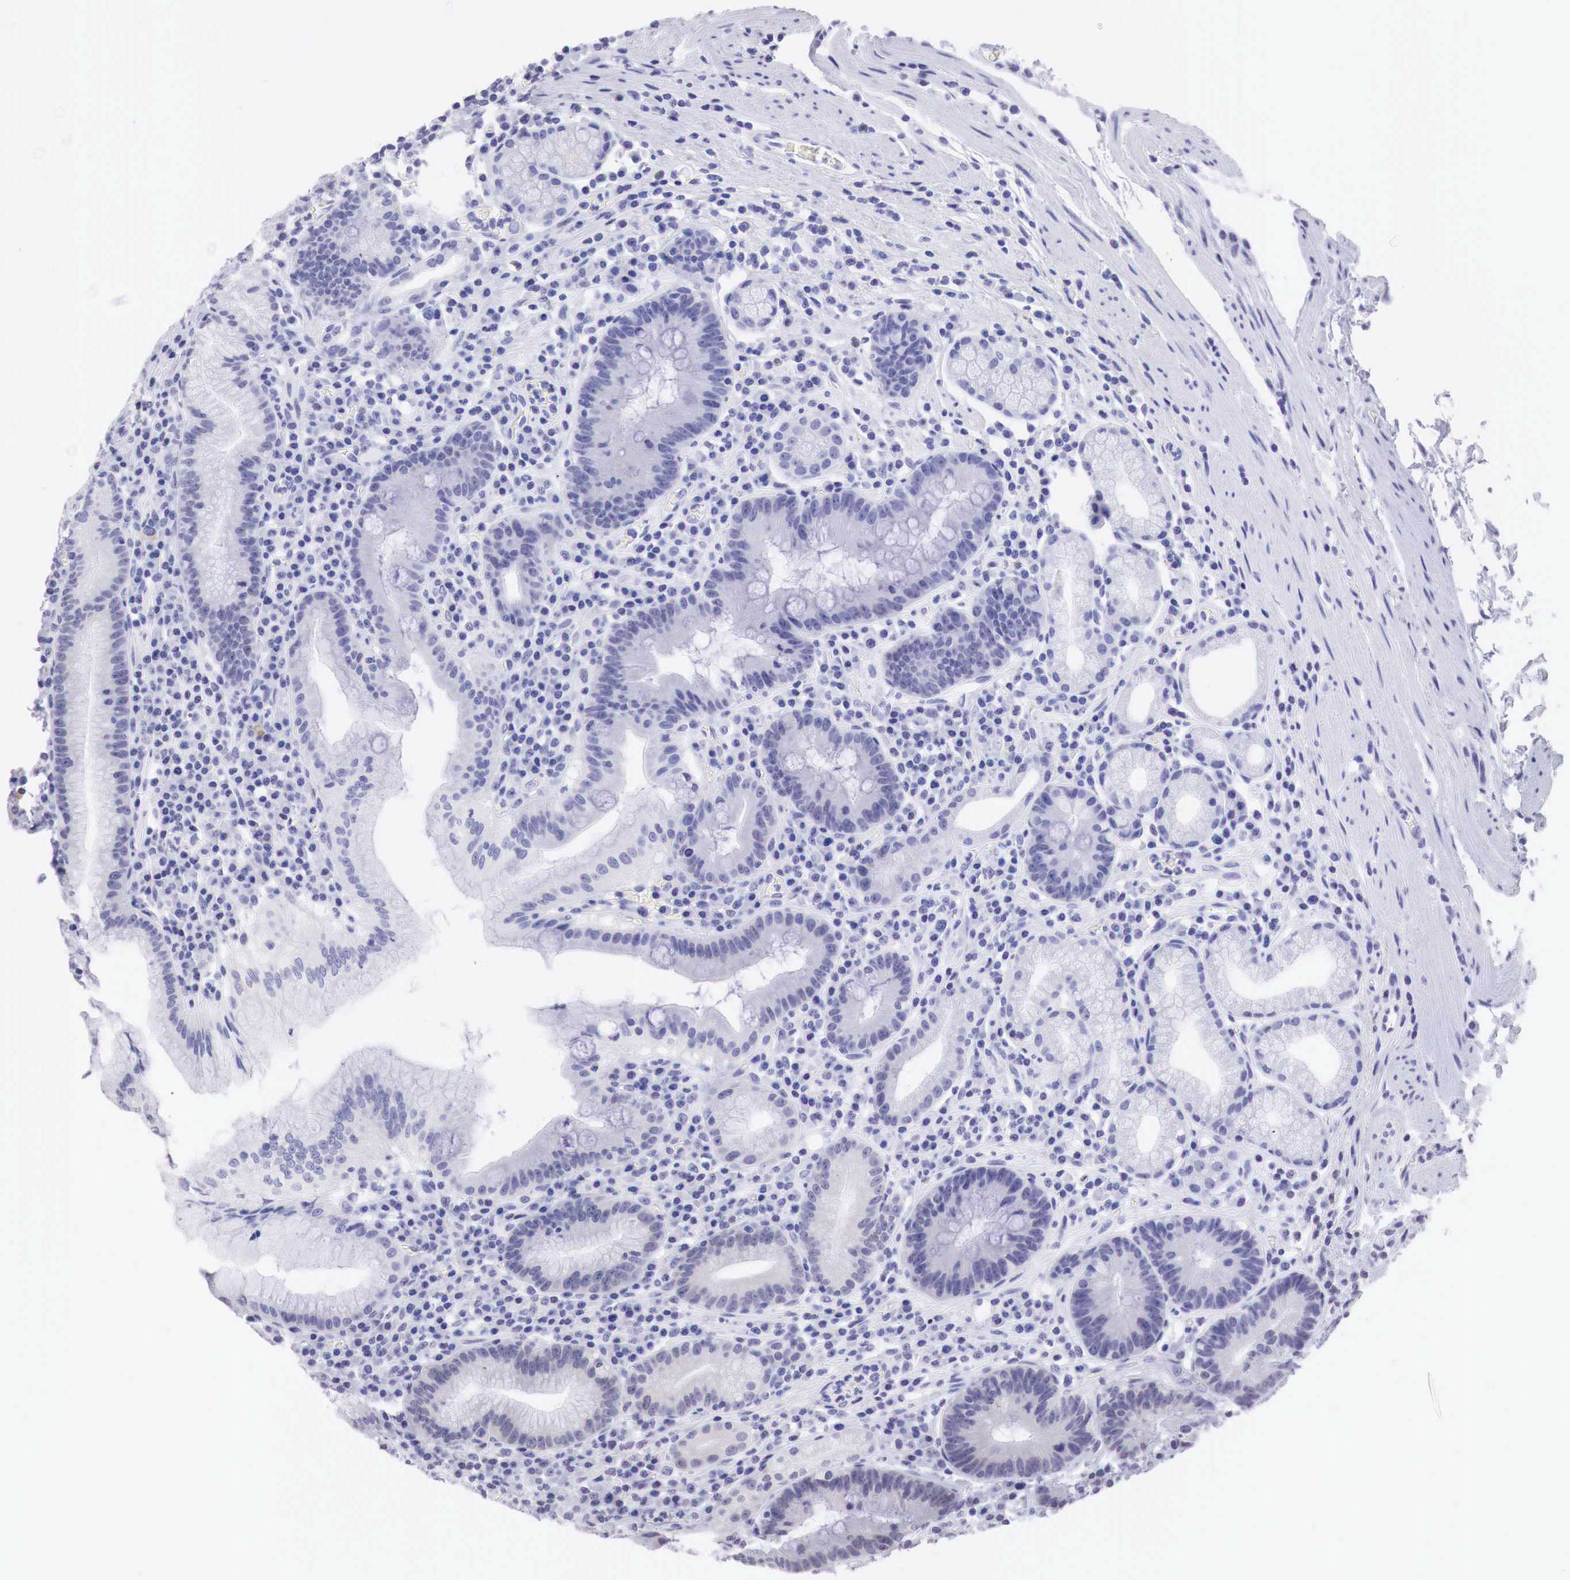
{"staining": {"intensity": "negative", "quantity": "none", "location": "none"}, "tissue": "stomach", "cell_type": "Glandular cells", "image_type": "normal", "snomed": [{"axis": "morphology", "description": "Normal tissue, NOS"}, {"axis": "topography", "description": "Stomach, lower"}], "caption": "Immunohistochemistry (IHC) photomicrograph of benign stomach stained for a protein (brown), which displays no staining in glandular cells. (DAB IHC, high magnification).", "gene": "PABIR2", "patient": {"sex": "male", "age": 58}}